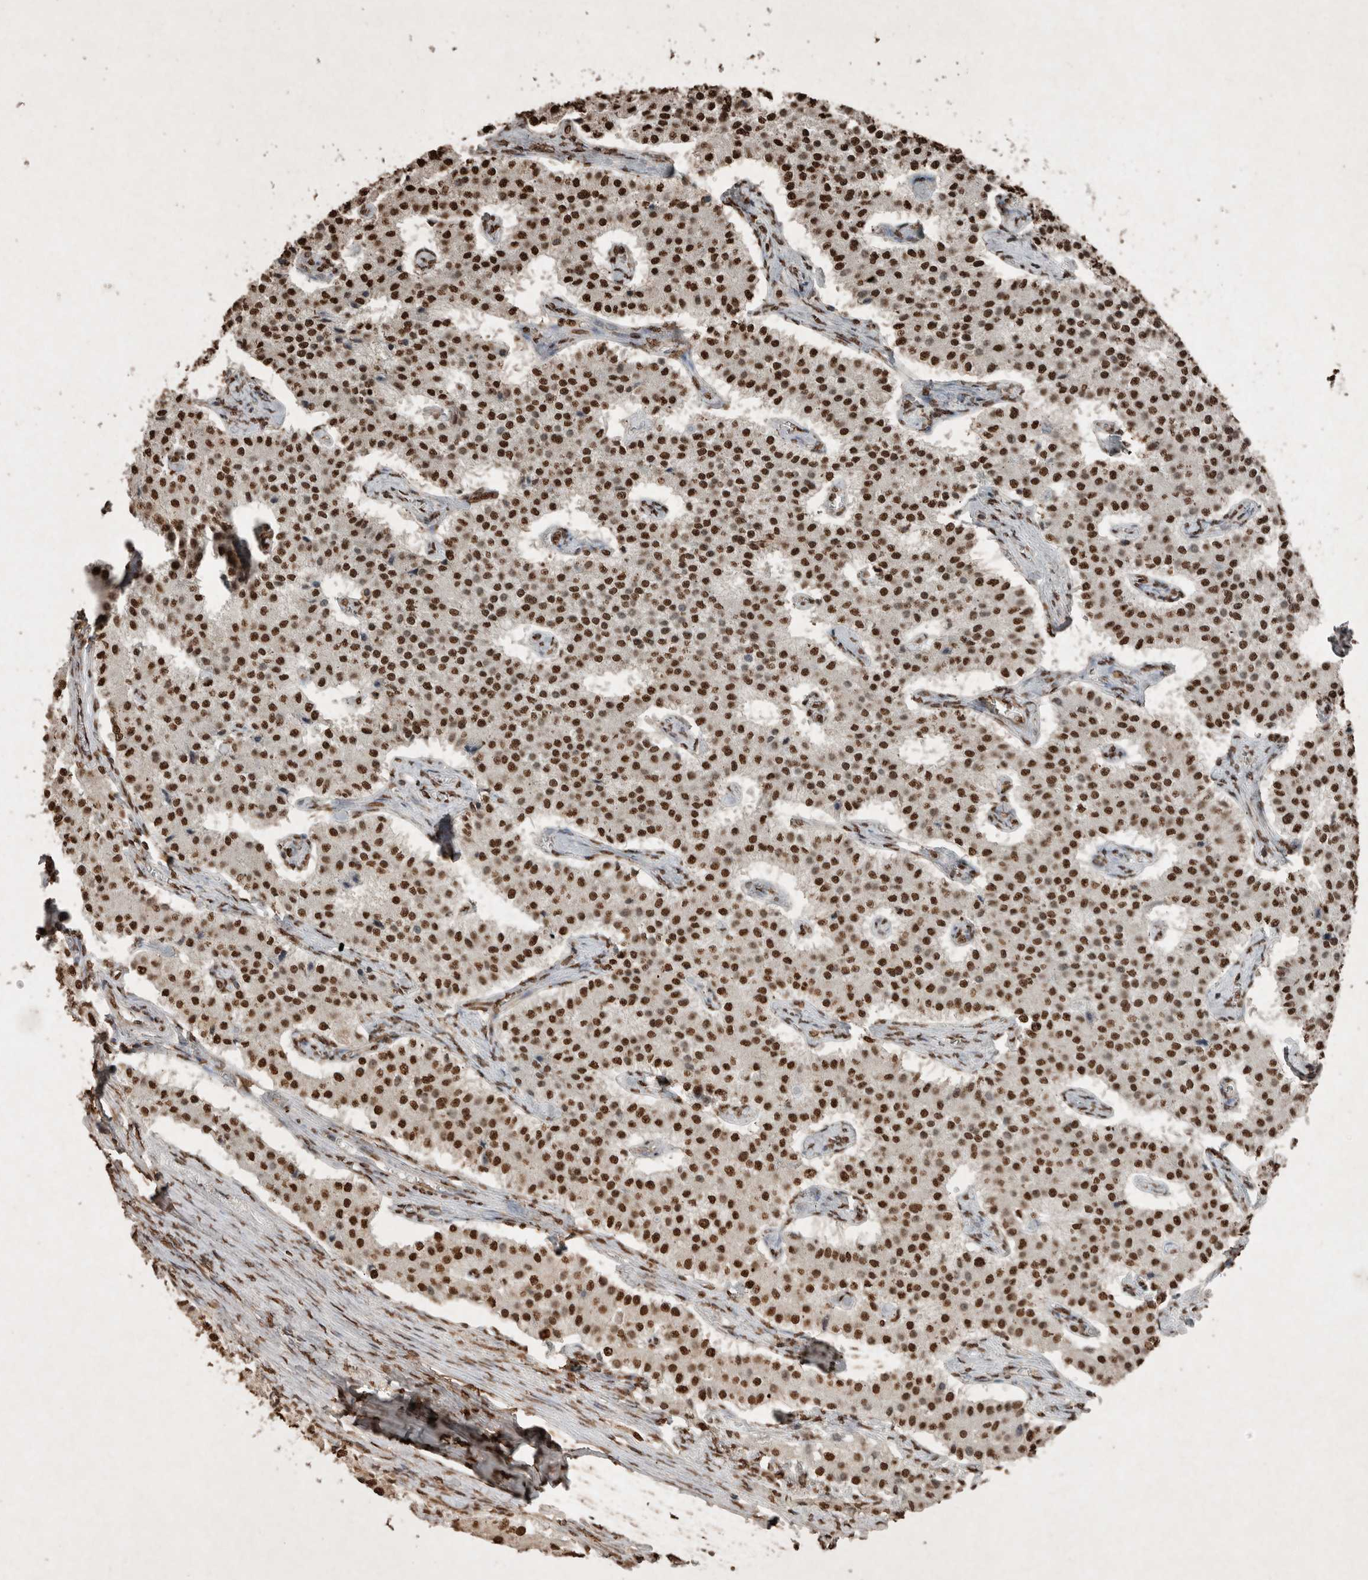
{"staining": {"intensity": "strong", "quantity": ">75%", "location": "nuclear"}, "tissue": "carcinoid", "cell_type": "Tumor cells", "image_type": "cancer", "snomed": [{"axis": "morphology", "description": "Carcinoid, malignant, NOS"}, {"axis": "topography", "description": "Colon"}], "caption": "Carcinoid (malignant) stained with a brown dye displays strong nuclear positive staining in about >75% of tumor cells.", "gene": "FSTL3", "patient": {"sex": "female", "age": 52}}